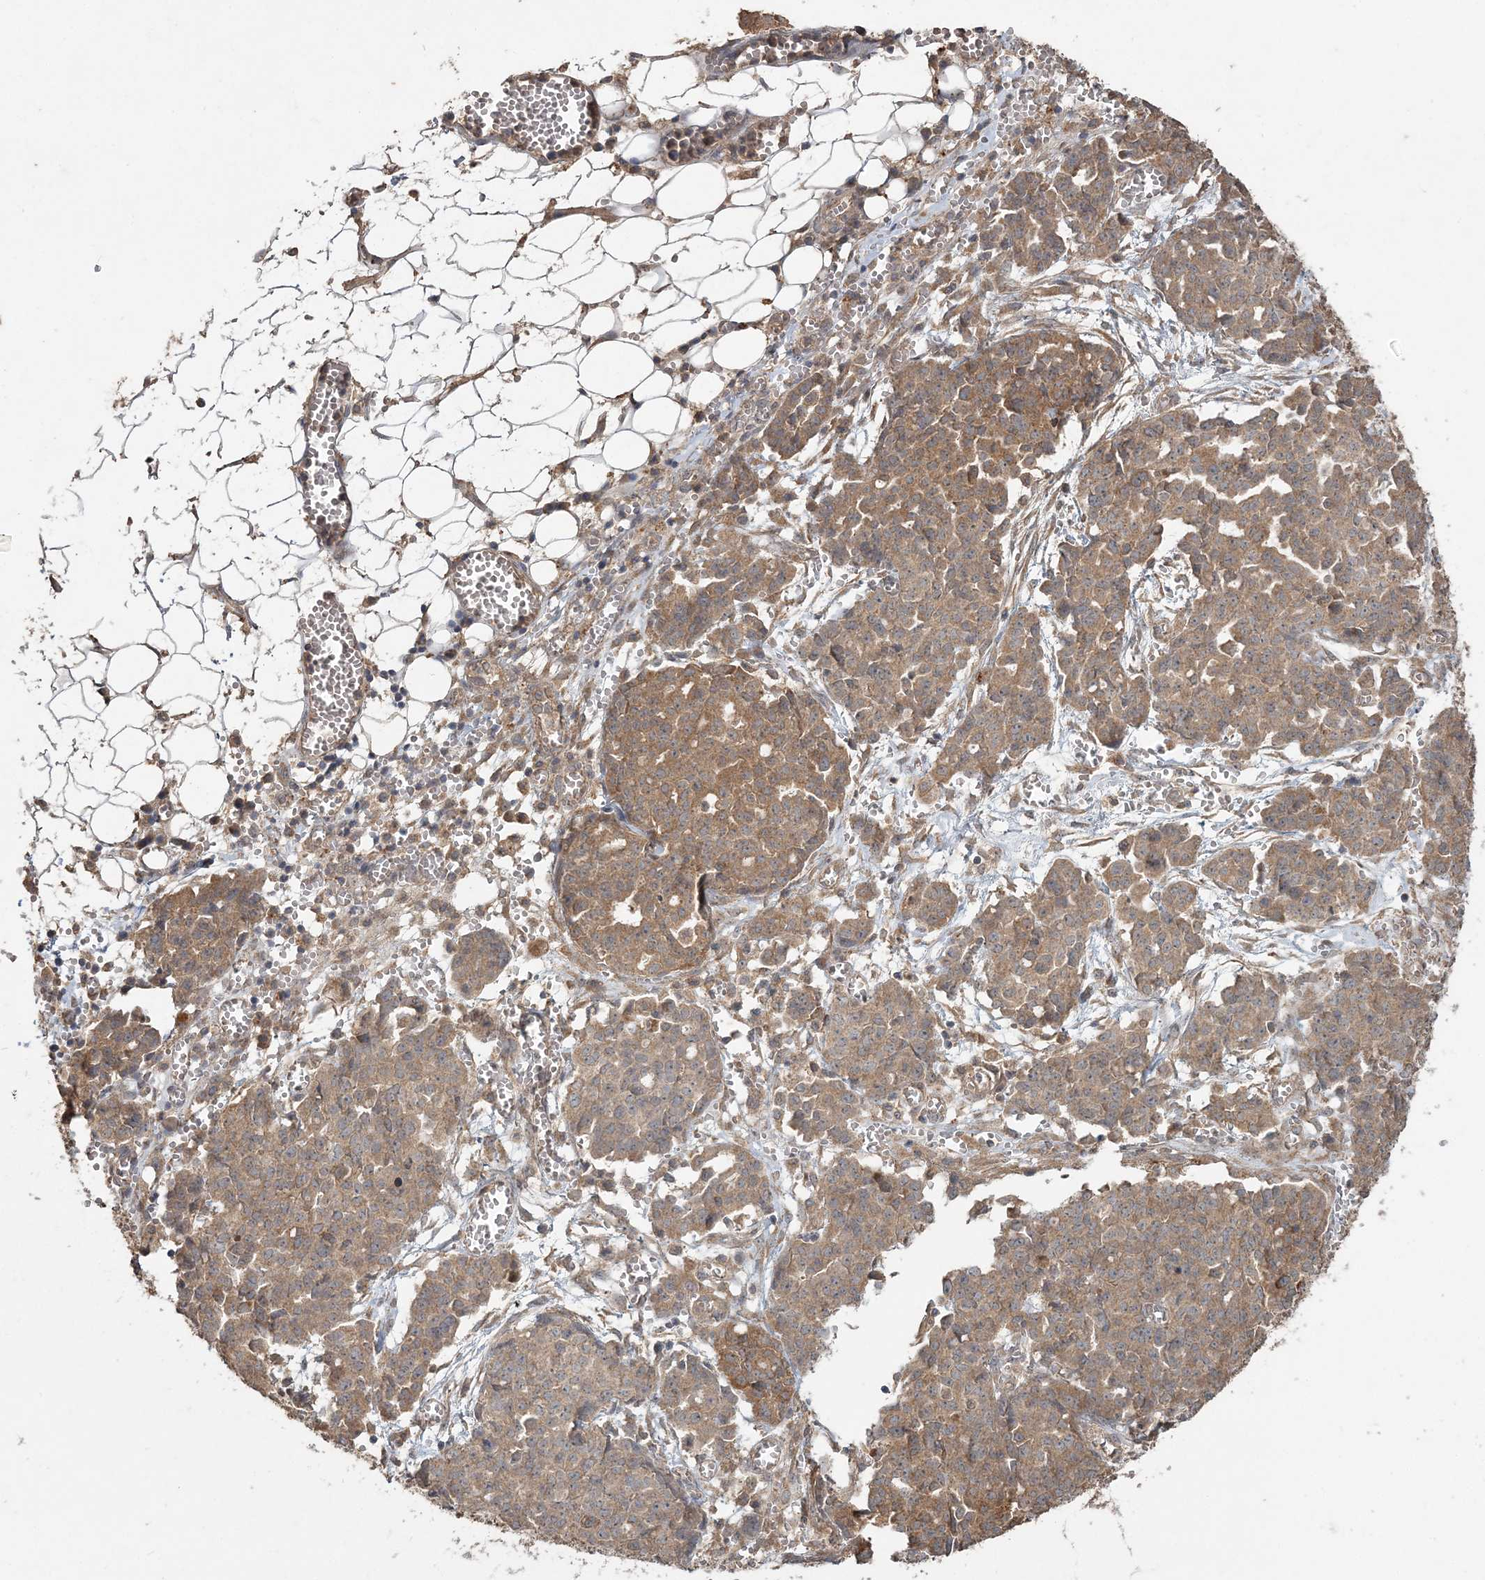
{"staining": {"intensity": "moderate", "quantity": "<25%", "location": "cytoplasmic/membranous"}, "tissue": "ovarian cancer", "cell_type": "Tumor cells", "image_type": "cancer", "snomed": [{"axis": "morphology", "description": "Cystadenocarcinoma, serous, NOS"}, {"axis": "topography", "description": "Soft tissue"}, {"axis": "topography", "description": "Ovary"}], "caption": "Protein analysis of ovarian cancer tissue shows moderate cytoplasmic/membranous positivity in about <25% of tumor cells. (Stains: DAB (3,3'-diaminobenzidine) in brown, nuclei in blue, Microscopy: brightfield microscopy at high magnification).", "gene": "SPRY1", "patient": {"sex": "female", "age": 57}}